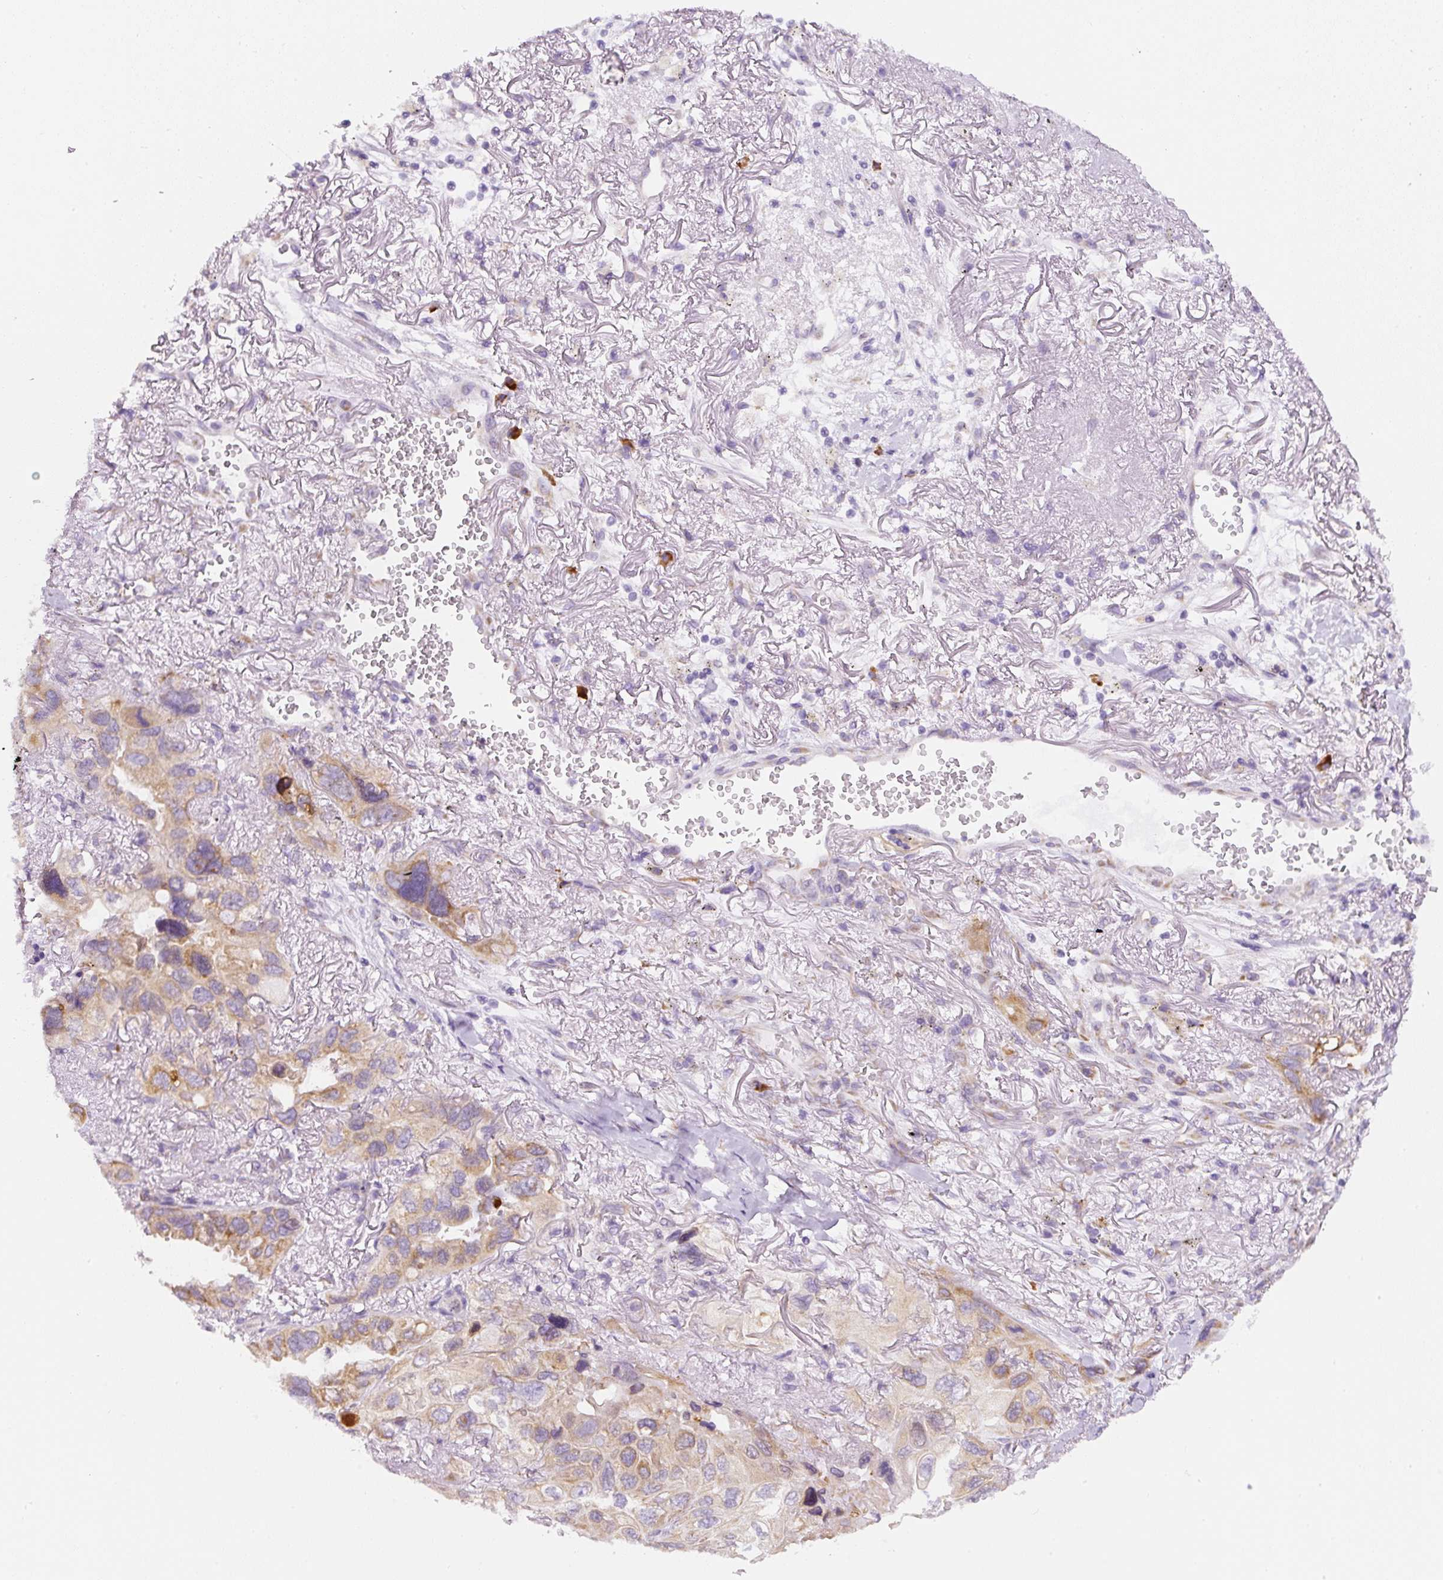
{"staining": {"intensity": "weak", "quantity": ">75%", "location": "cytoplasmic/membranous"}, "tissue": "lung cancer", "cell_type": "Tumor cells", "image_type": "cancer", "snomed": [{"axis": "morphology", "description": "Squamous cell carcinoma, NOS"}, {"axis": "topography", "description": "Lung"}], "caption": "Immunohistochemical staining of squamous cell carcinoma (lung) shows low levels of weak cytoplasmic/membranous positivity in about >75% of tumor cells.", "gene": "DDOST", "patient": {"sex": "female", "age": 73}}